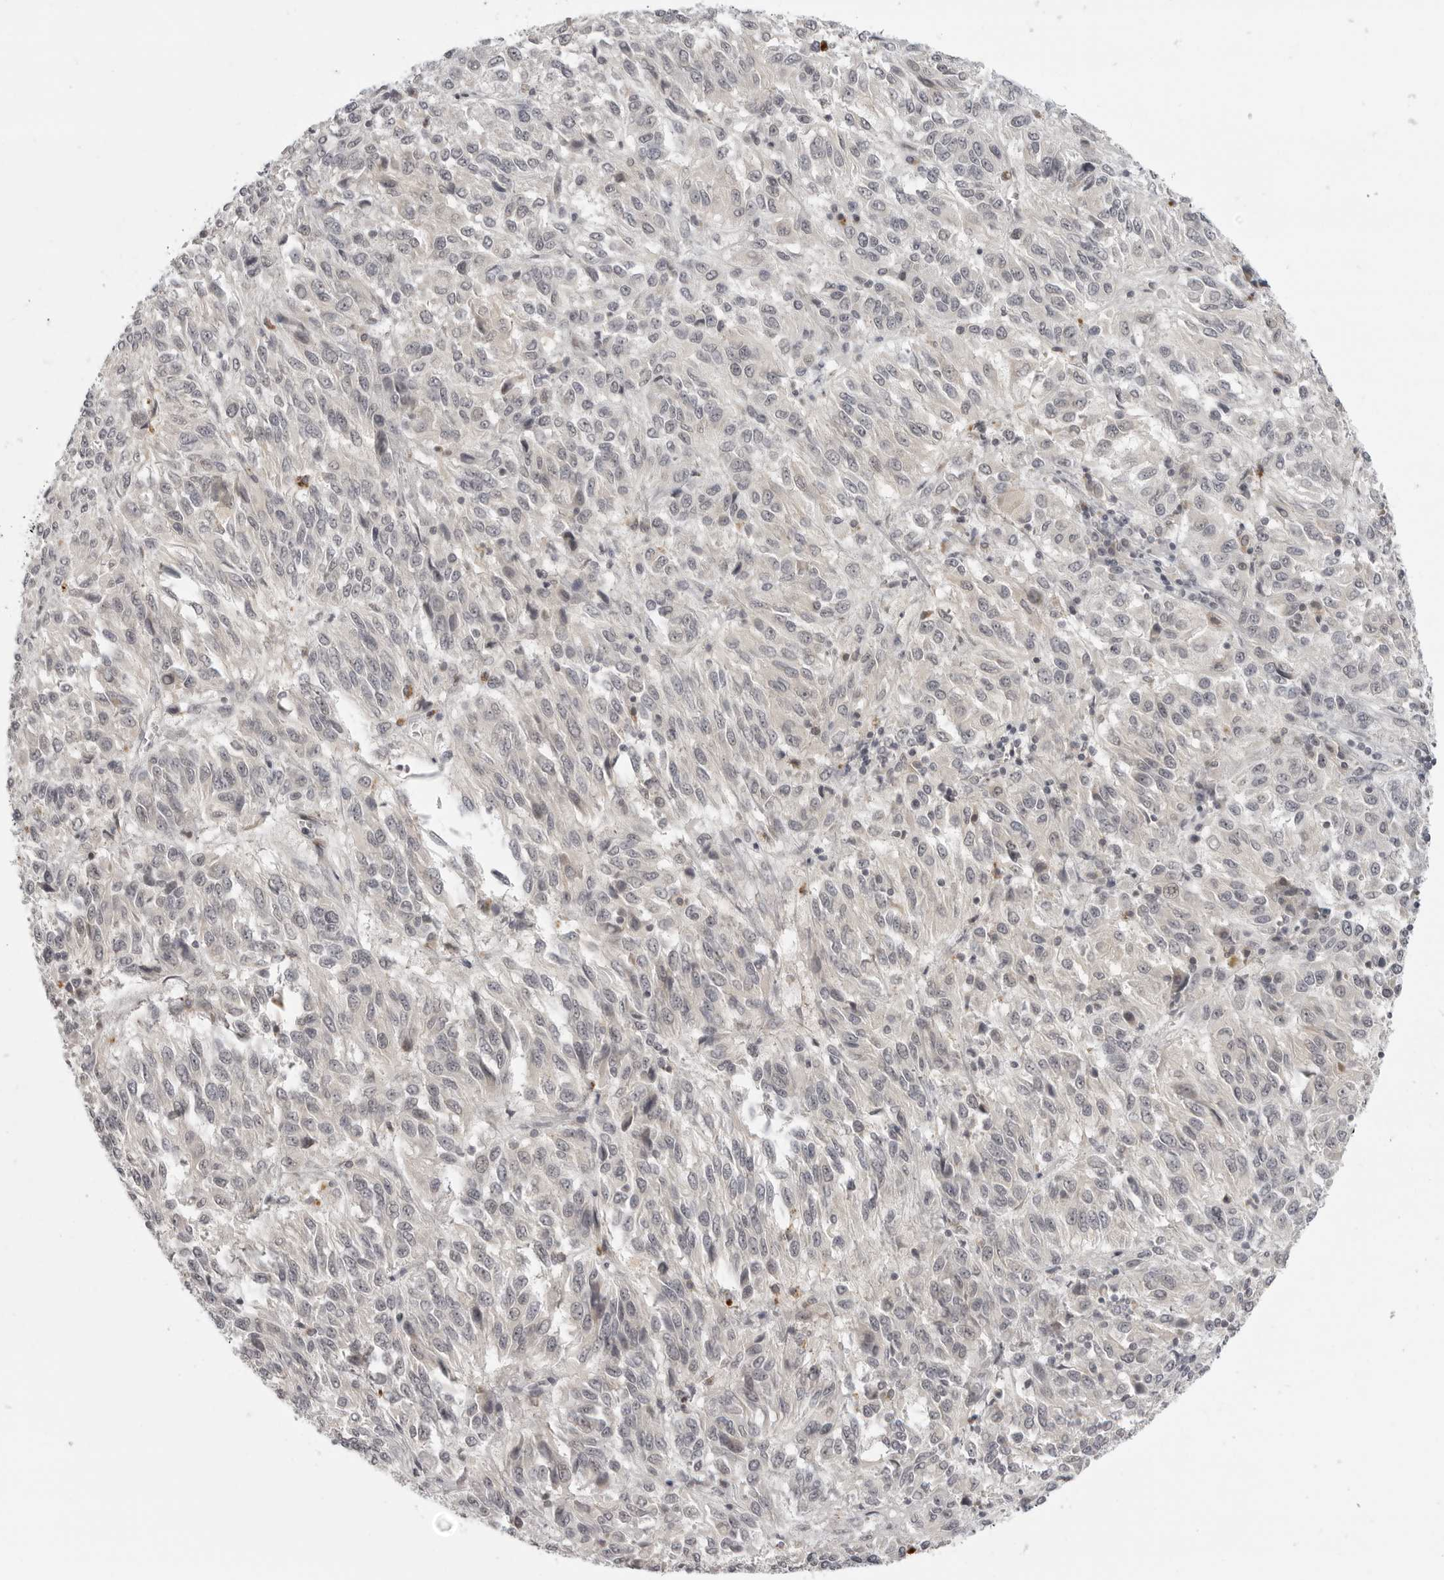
{"staining": {"intensity": "negative", "quantity": "none", "location": "none"}, "tissue": "melanoma", "cell_type": "Tumor cells", "image_type": "cancer", "snomed": [{"axis": "morphology", "description": "Malignant melanoma, Metastatic site"}, {"axis": "topography", "description": "Lung"}], "caption": "The immunohistochemistry micrograph has no significant positivity in tumor cells of malignant melanoma (metastatic site) tissue. (DAB IHC, high magnification).", "gene": "TUT4", "patient": {"sex": "male", "age": 64}}